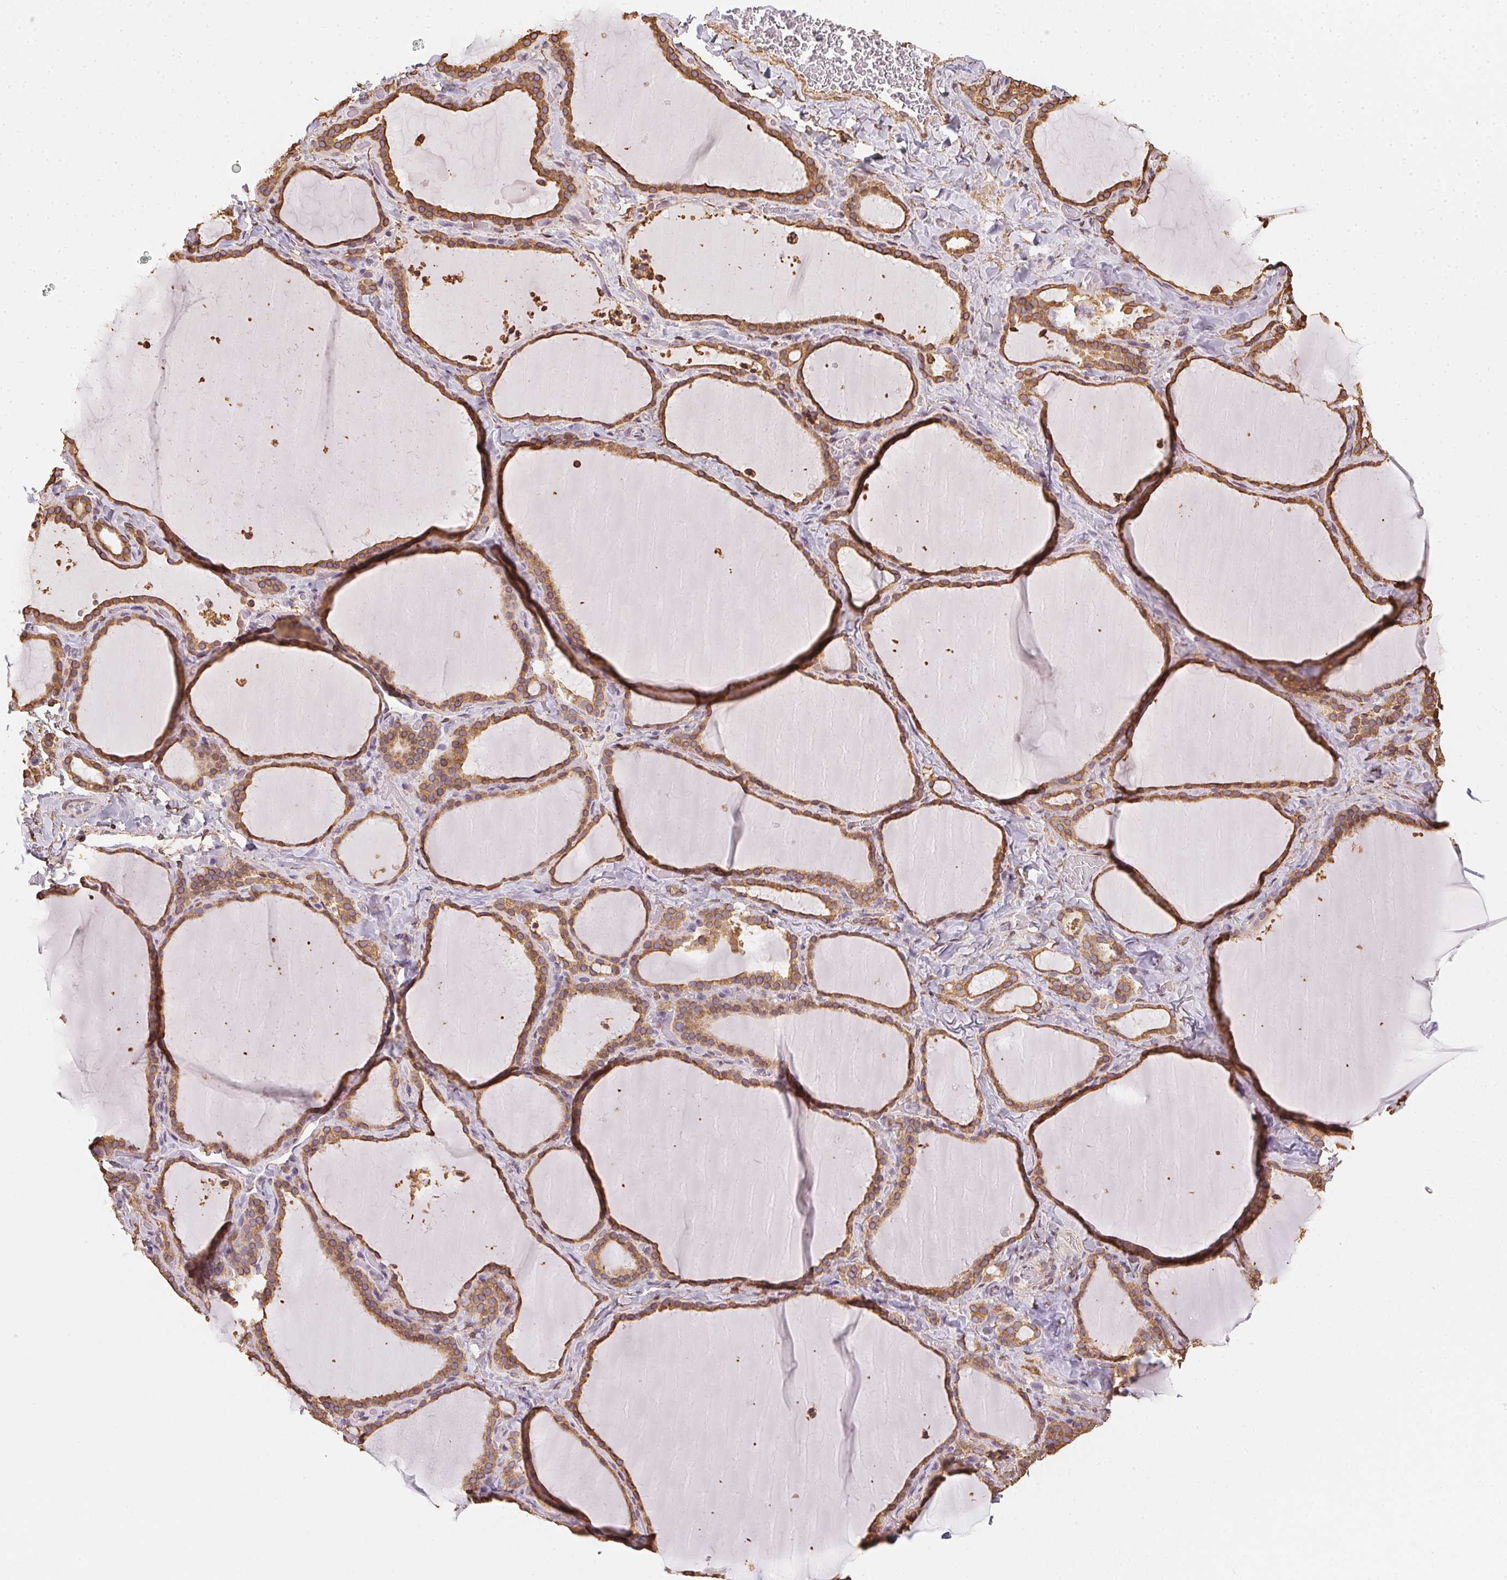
{"staining": {"intensity": "moderate", "quantity": ">75%", "location": "cytoplasmic/membranous"}, "tissue": "thyroid gland", "cell_type": "Glandular cells", "image_type": "normal", "snomed": [{"axis": "morphology", "description": "Normal tissue, NOS"}, {"axis": "topography", "description": "Thyroid gland"}], "caption": "Thyroid gland stained with IHC displays moderate cytoplasmic/membranous staining in about >75% of glandular cells. (brown staining indicates protein expression, while blue staining denotes nuclei).", "gene": "RSBN1", "patient": {"sex": "female", "age": 22}}